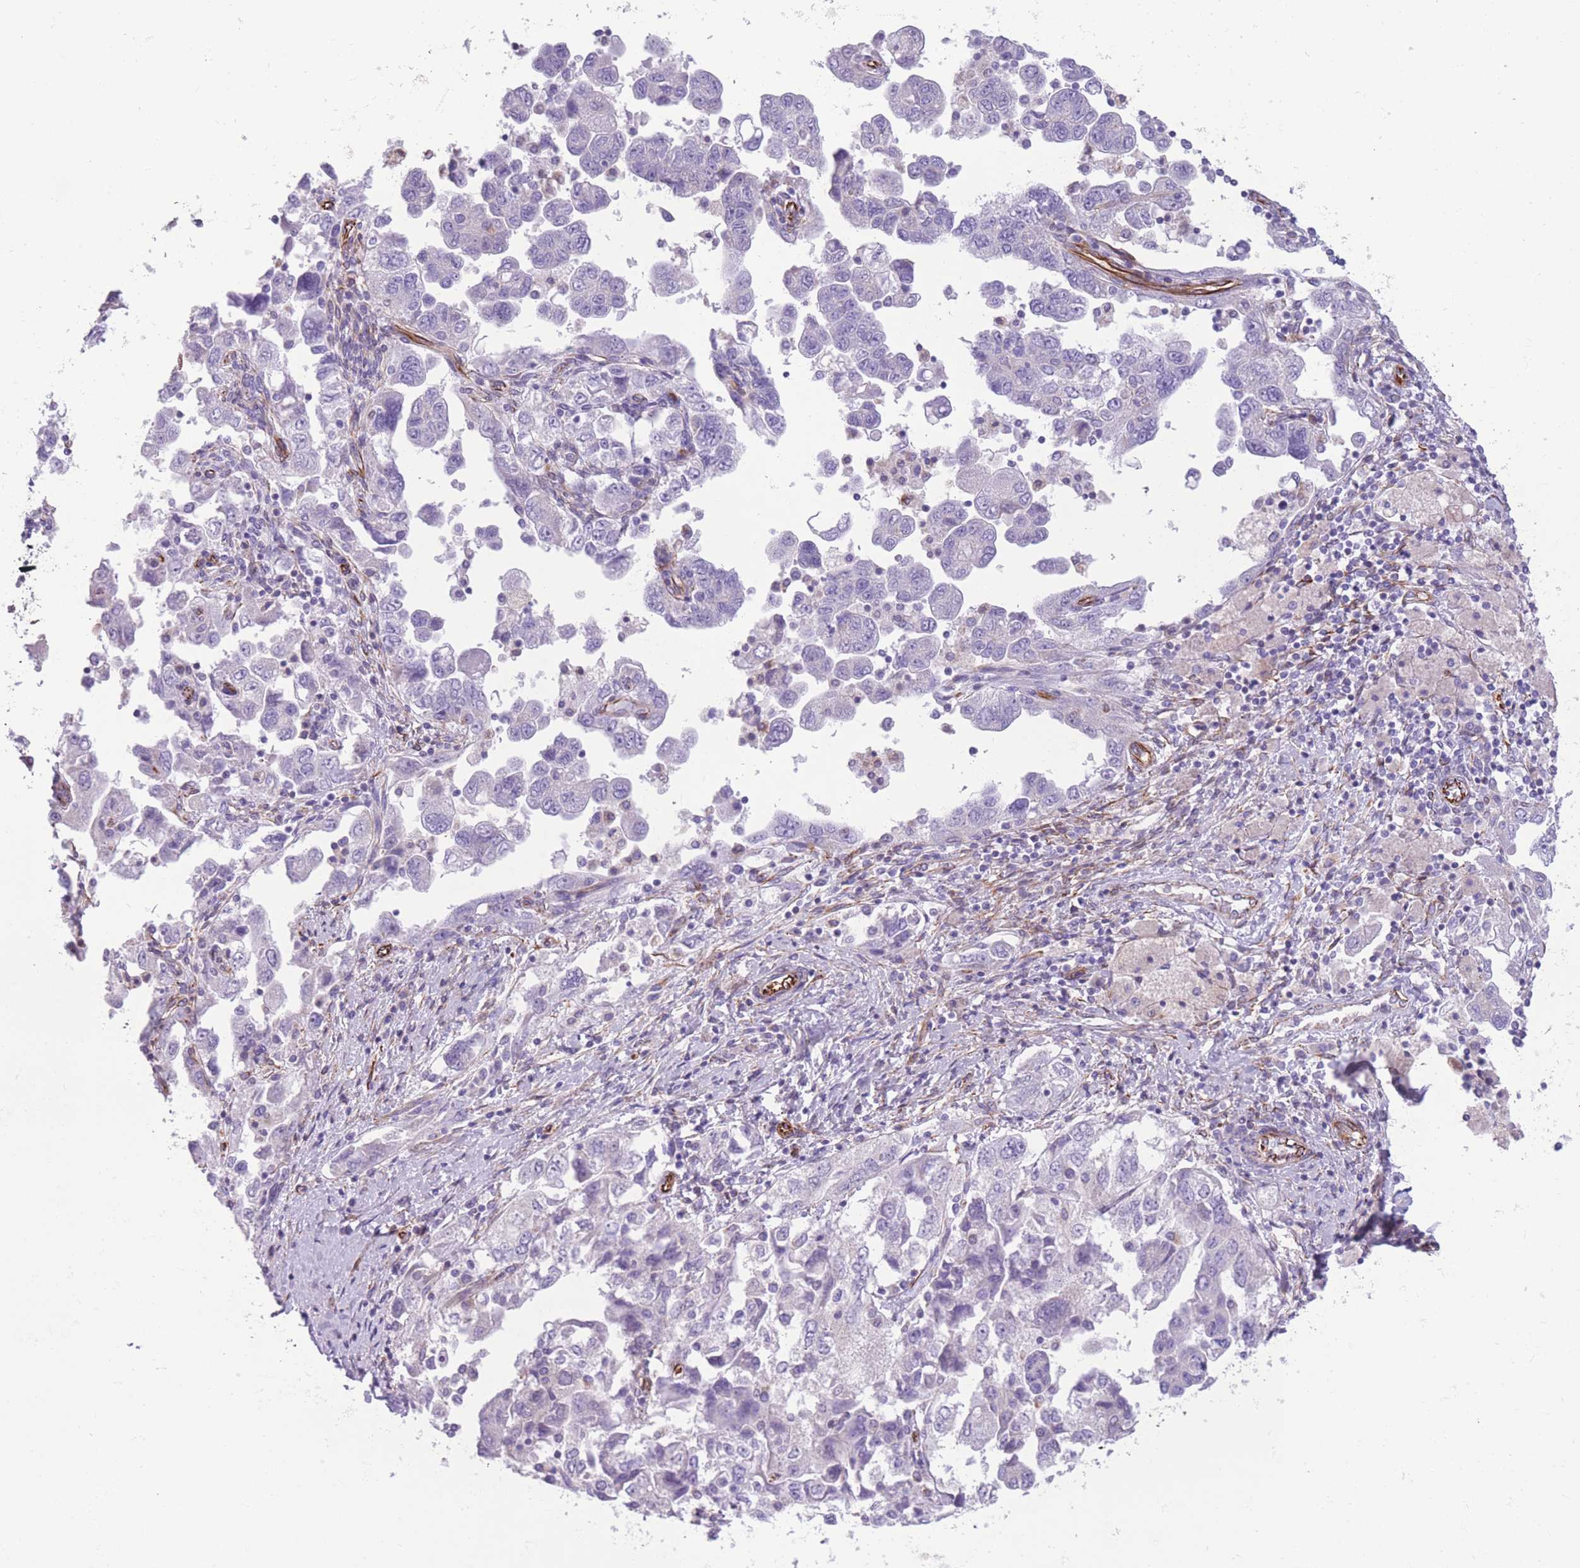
{"staining": {"intensity": "negative", "quantity": "none", "location": "none"}, "tissue": "ovarian cancer", "cell_type": "Tumor cells", "image_type": "cancer", "snomed": [{"axis": "morphology", "description": "Carcinoma, NOS"}, {"axis": "morphology", "description": "Cystadenocarcinoma, serous, NOS"}, {"axis": "topography", "description": "Ovary"}], "caption": "High power microscopy histopathology image of an immunohistochemistry micrograph of ovarian serous cystadenocarcinoma, revealing no significant staining in tumor cells.", "gene": "PTCD1", "patient": {"sex": "female", "age": 69}}